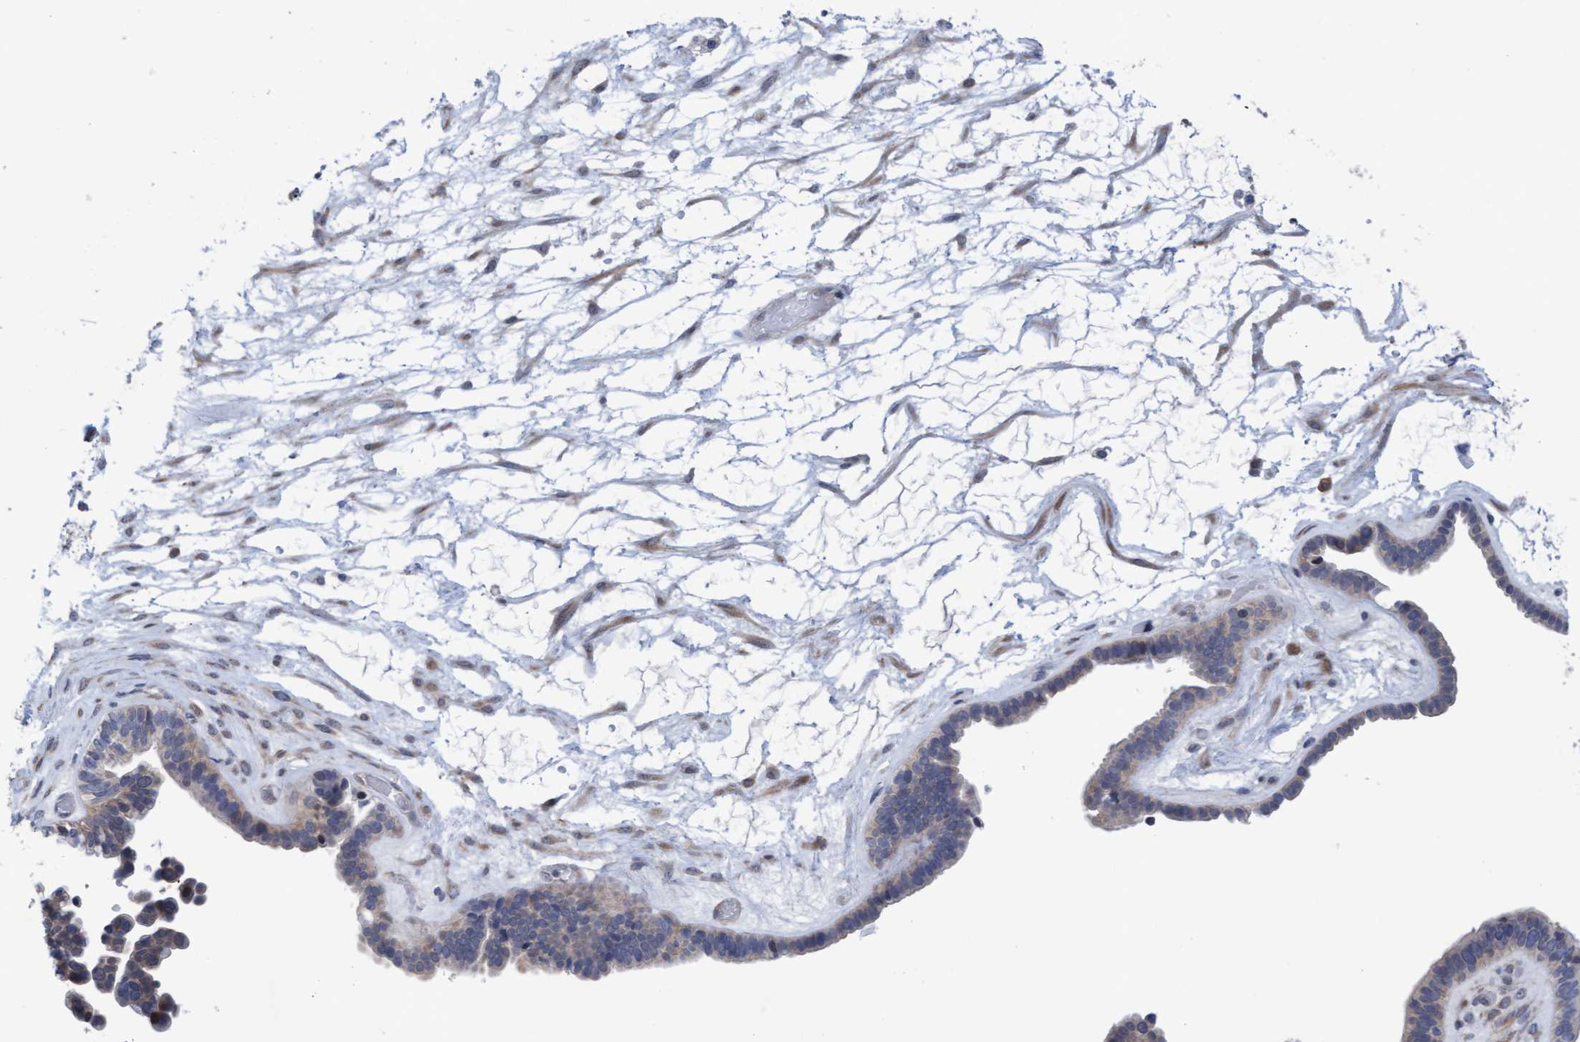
{"staining": {"intensity": "weak", "quantity": "25%-75%", "location": "cytoplasmic/membranous"}, "tissue": "ovarian cancer", "cell_type": "Tumor cells", "image_type": "cancer", "snomed": [{"axis": "morphology", "description": "Cystadenocarcinoma, serous, NOS"}, {"axis": "topography", "description": "Ovary"}], "caption": "Serous cystadenocarcinoma (ovarian) stained for a protein demonstrates weak cytoplasmic/membranous positivity in tumor cells. (DAB = brown stain, brightfield microscopy at high magnification).", "gene": "PLCD1", "patient": {"sex": "female", "age": 56}}